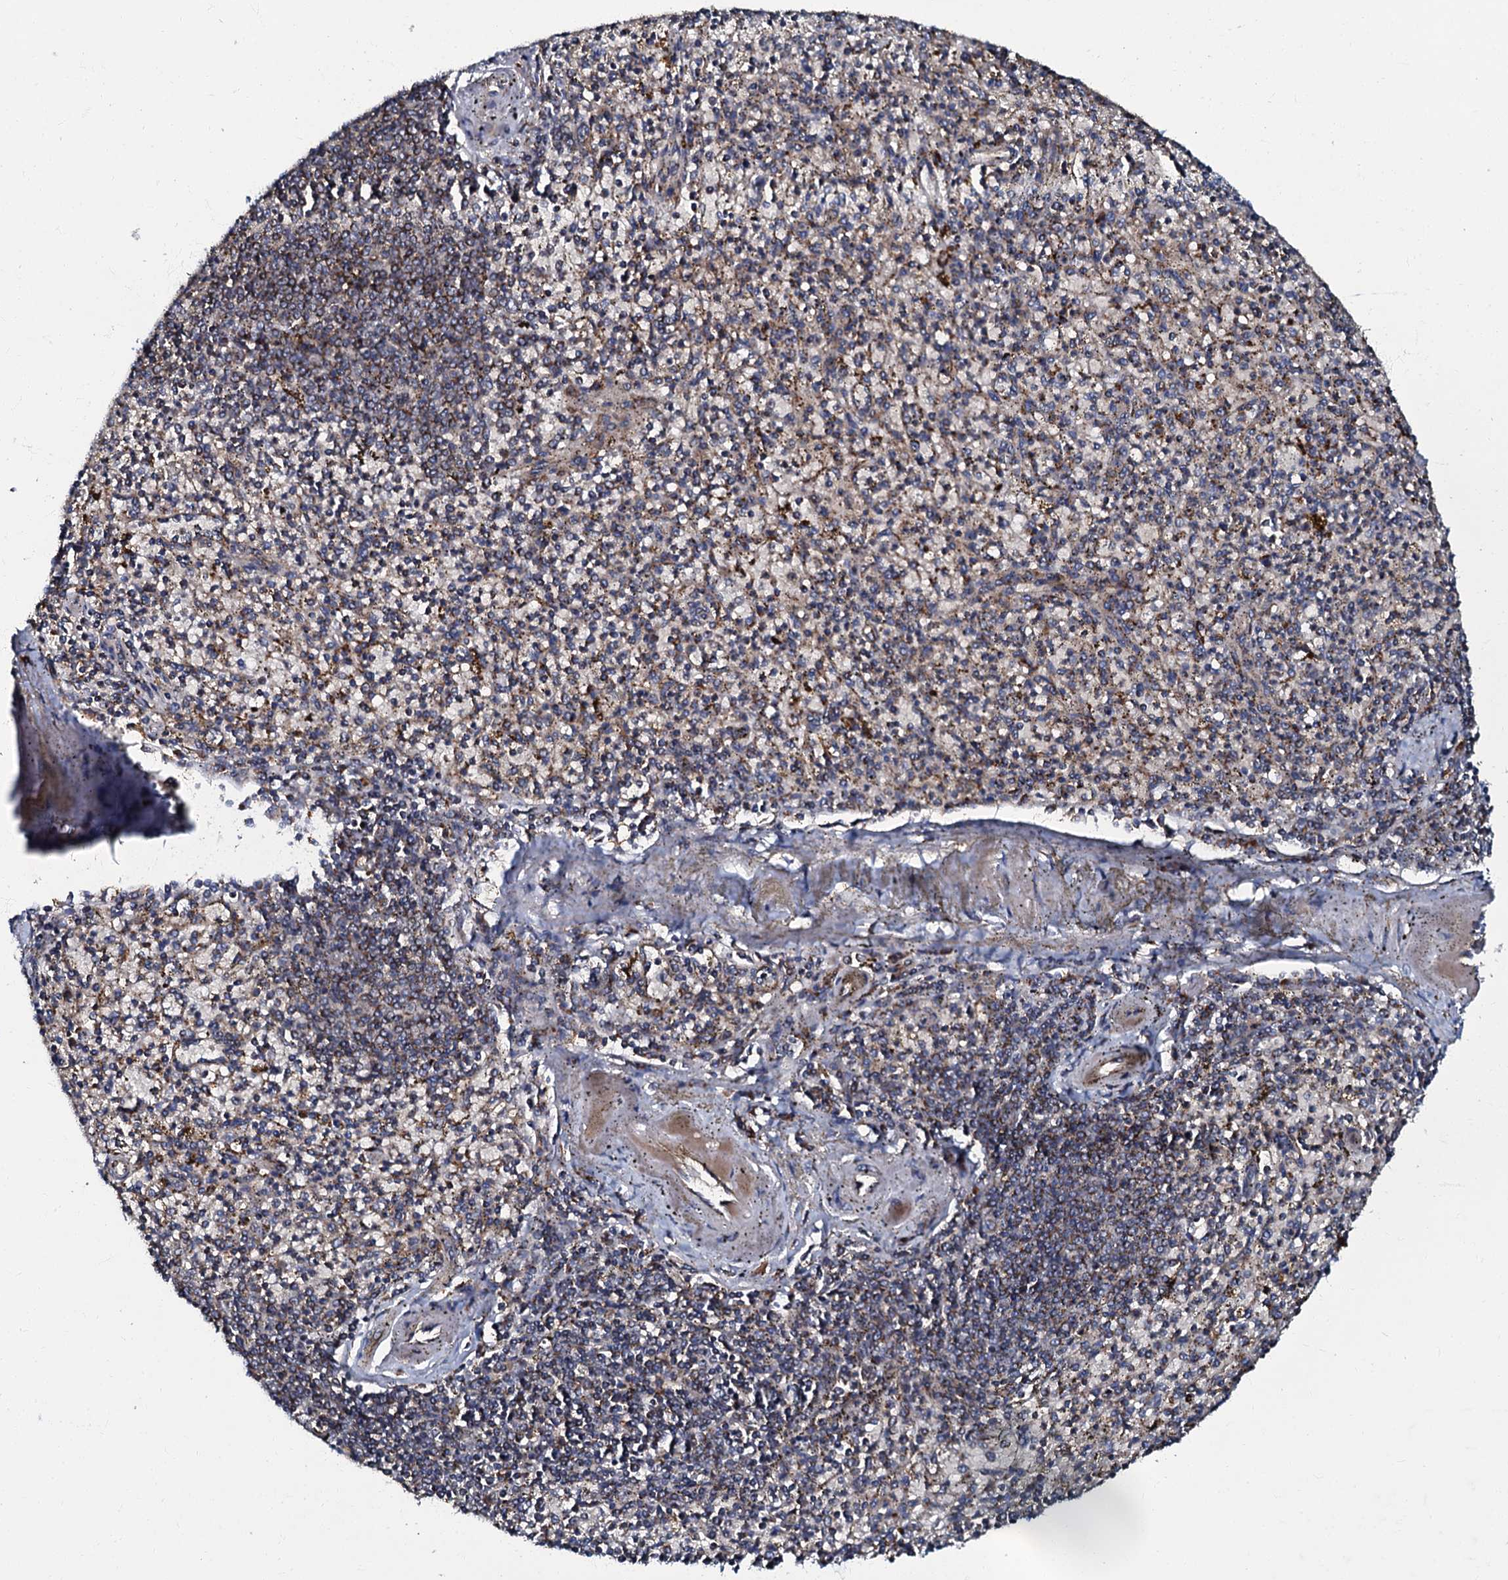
{"staining": {"intensity": "weak", "quantity": "<25%", "location": "cytoplasmic/membranous"}, "tissue": "spleen", "cell_type": "Cells in red pulp", "image_type": "normal", "snomed": [{"axis": "morphology", "description": "Normal tissue, NOS"}, {"axis": "topography", "description": "Spleen"}], "caption": "Immunohistochemistry photomicrograph of normal spleen stained for a protein (brown), which demonstrates no expression in cells in red pulp.", "gene": "NDUFA12", "patient": {"sex": "male", "age": 72}}